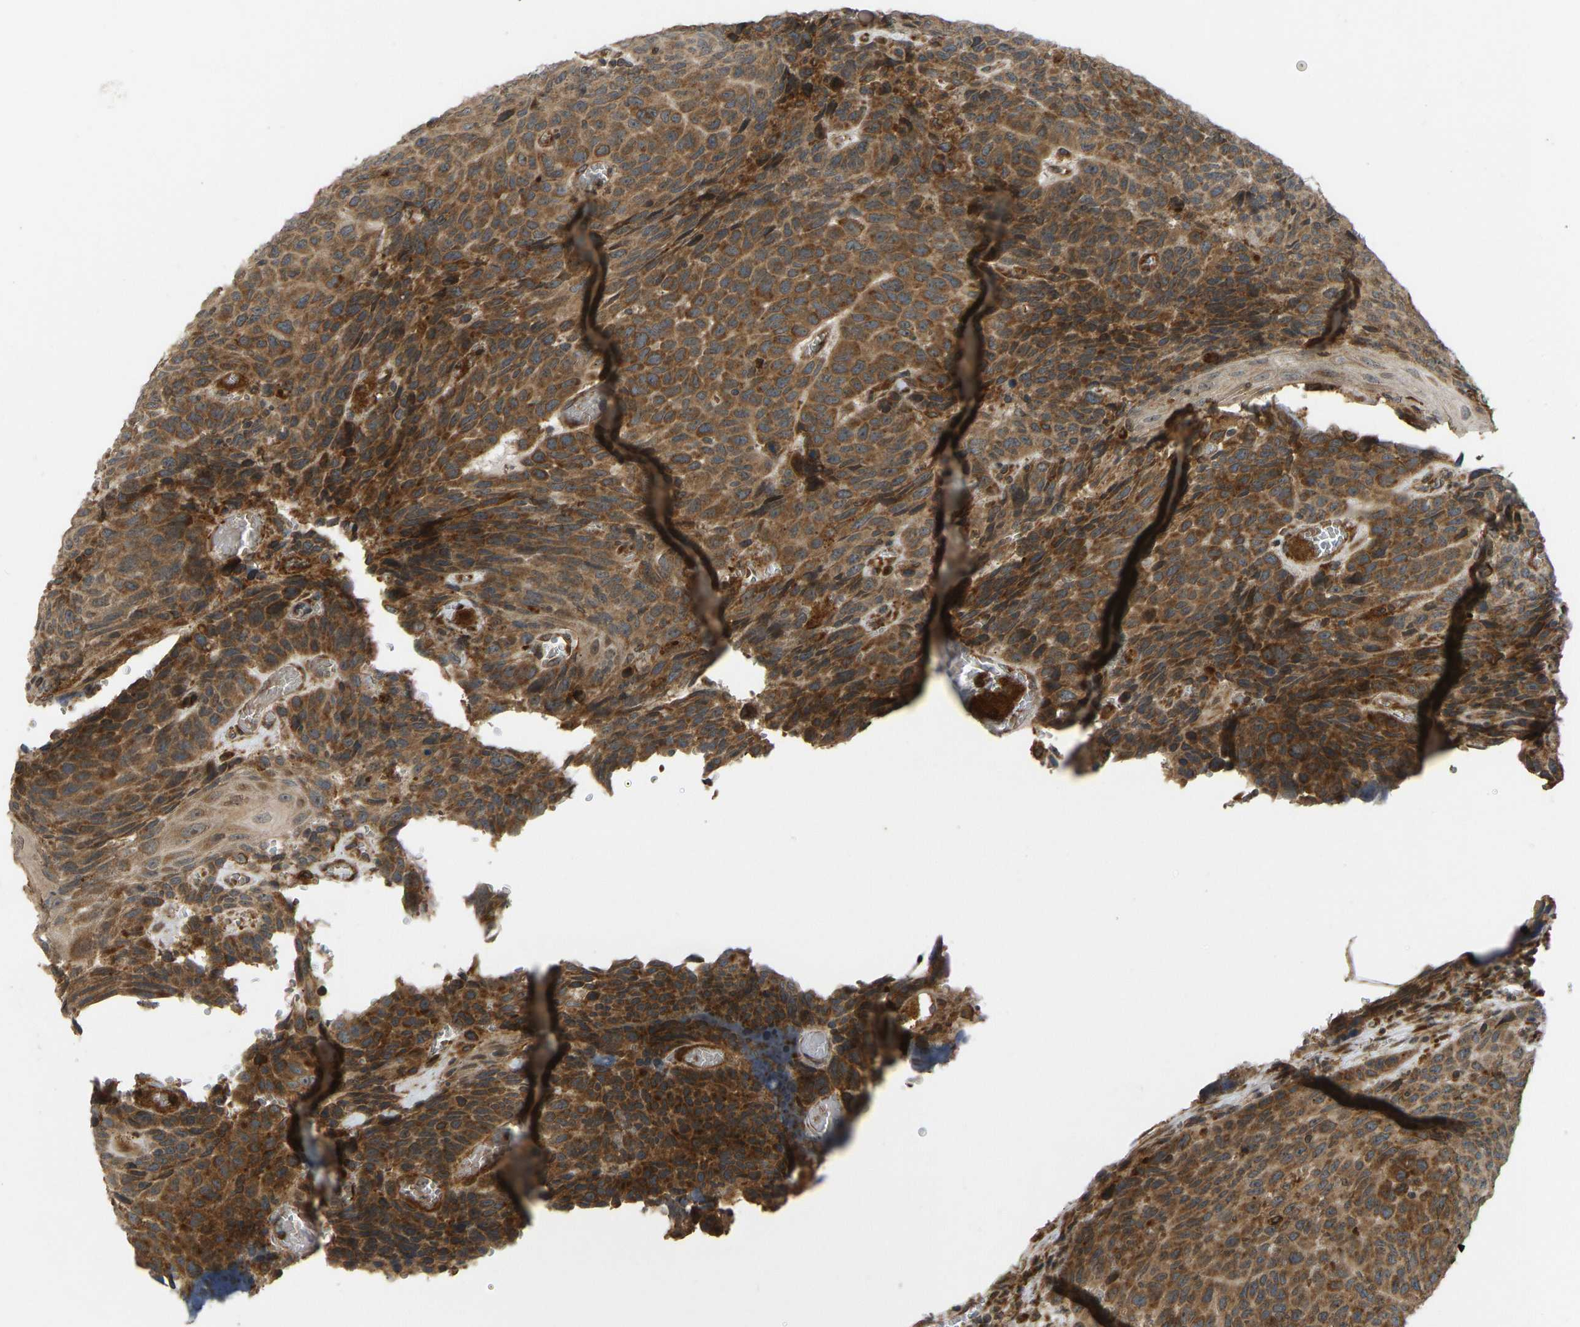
{"staining": {"intensity": "moderate", "quantity": ">75%", "location": "cytoplasmic/membranous"}, "tissue": "head and neck cancer", "cell_type": "Tumor cells", "image_type": "cancer", "snomed": [{"axis": "morphology", "description": "Squamous cell carcinoma, NOS"}, {"axis": "topography", "description": "Head-Neck"}], "caption": "Immunohistochemistry (IHC) histopathology image of human head and neck cancer (squamous cell carcinoma) stained for a protein (brown), which displays medium levels of moderate cytoplasmic/membranous staining in about >75% of tumor cells.", "gene": "RPN2", "patient": {"sex": "male", "age": 66}}